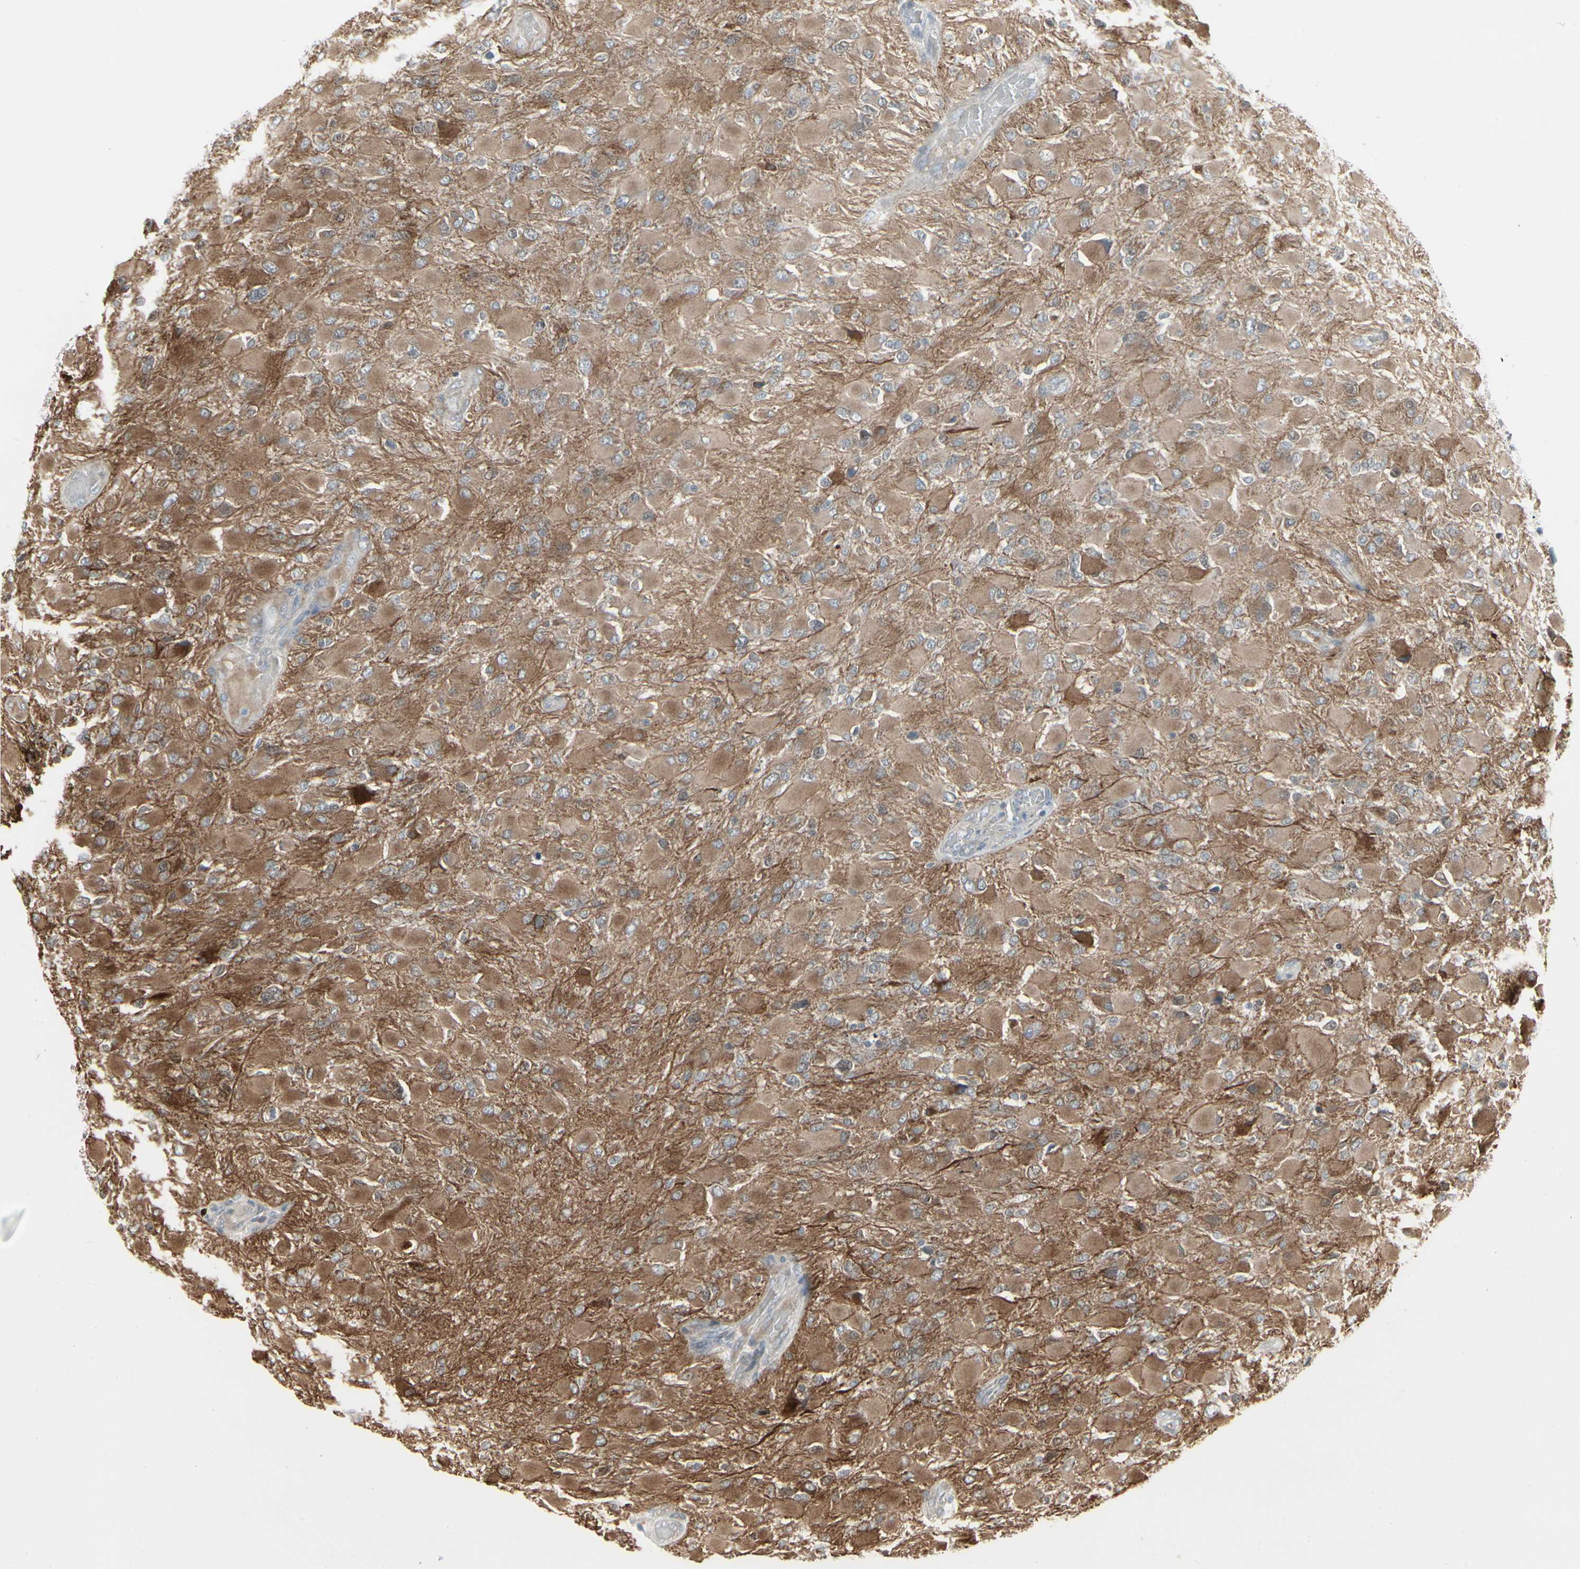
{"staining": {"intensity": "moderate", "quantity": ">75%", "location": "cytoplasmic/membranous"}, "tissue": "glioma", "cell_type": "Tumor cells", "image_type": "cancer", "snomed": [{"axis": "morphology", "description": "Glioma, malignant, High grade"}, {"axis": "topography", "description": "Cerebral cortex"}], "caption": "Protein expression analysis of human malignant glioma (high-grade) reveals moderate cytoplasmic/membranous positivity in about >75% of tumor cells.", "gene": "IGFBP6", "patient": {"sex": "female", "age": 36}}